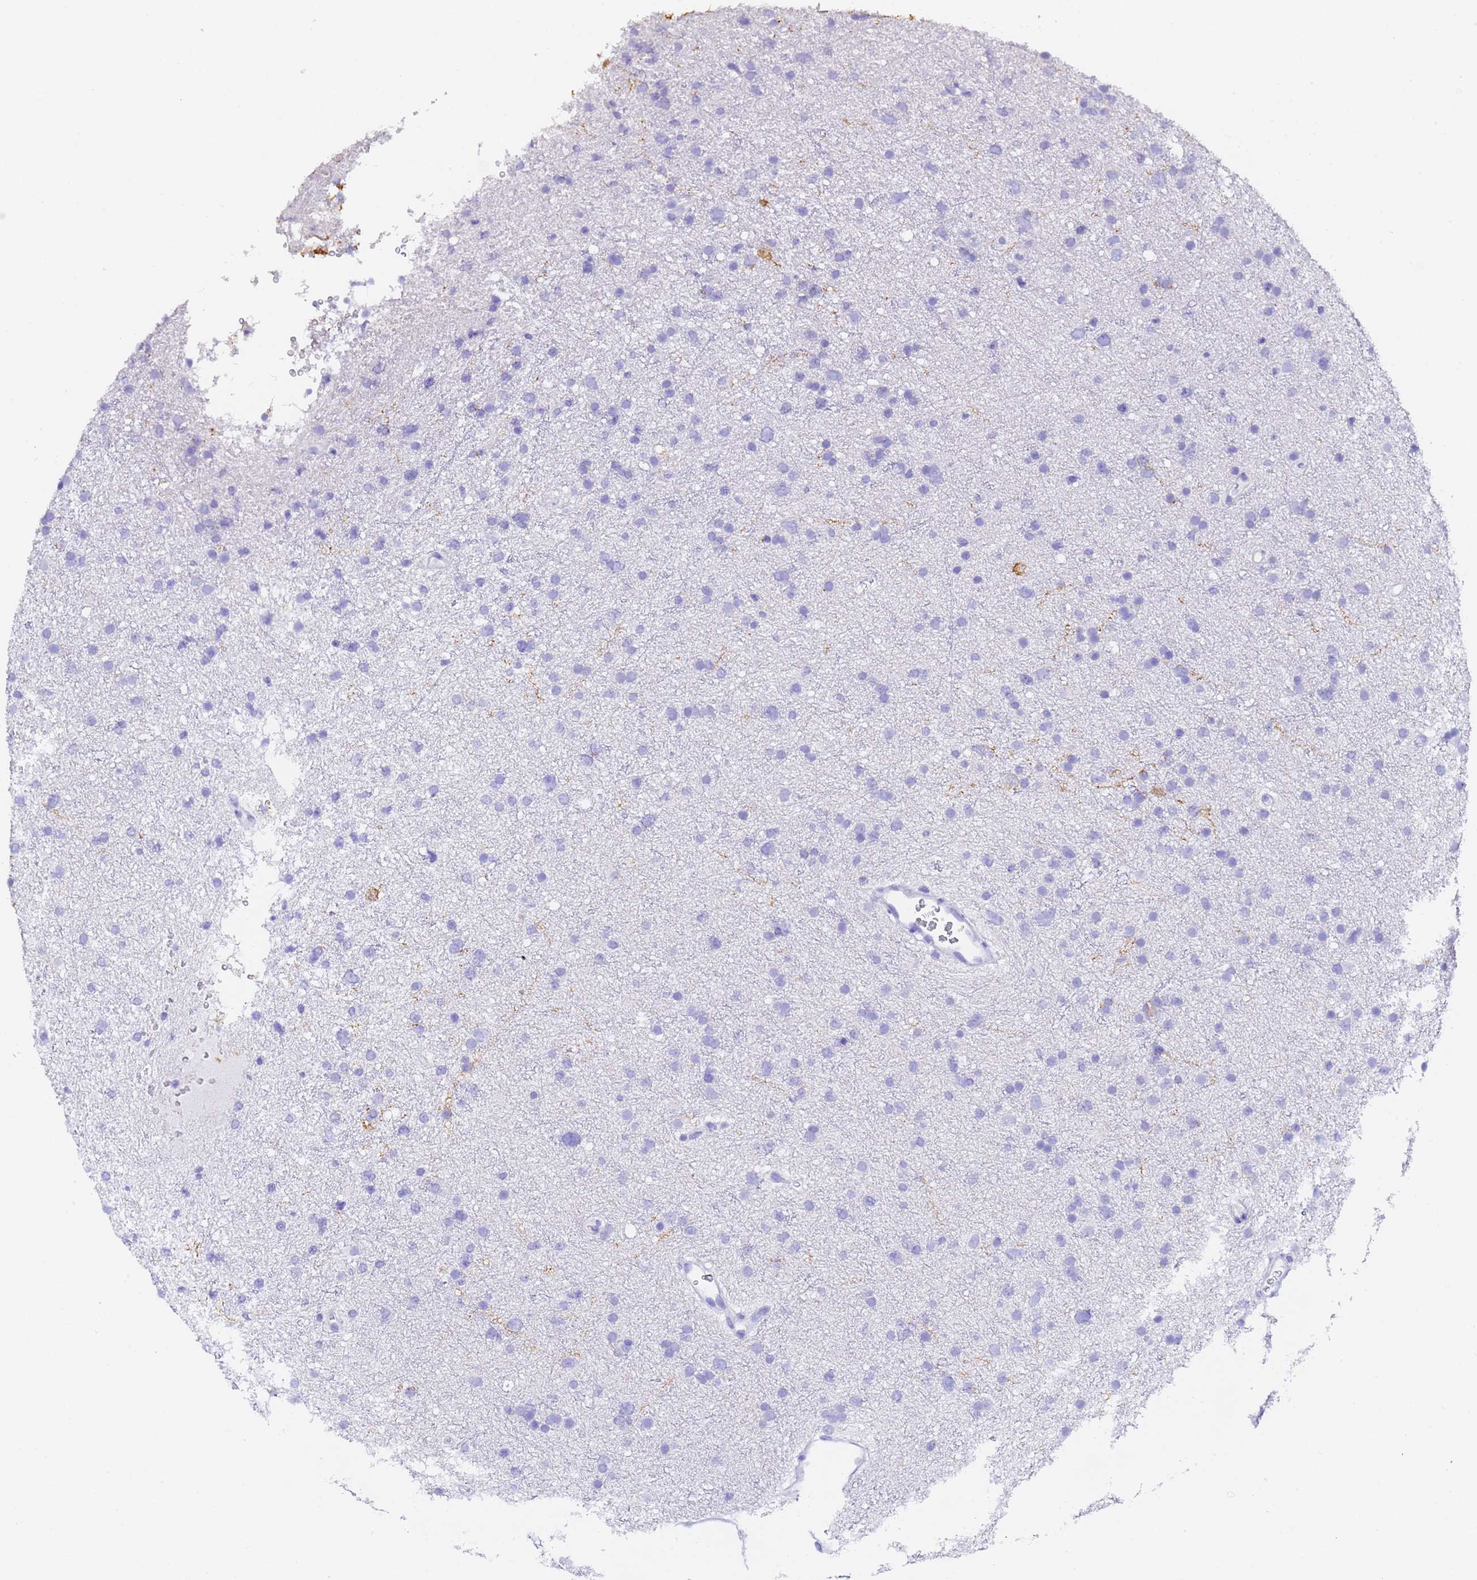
{"staining": {"intensity": "negative", "quantity": "none", "location": "none"}, "tissue": "glioma", "cell_type": "Tumor cells", "image_type": "cancer", "snomed": [{"axis": "morphology", "description": "Glioma, malignant, Low grade"}, {"axis": "topography", "description": "Cerebral cortex"}], "caption": "A histopathology image of malignant glioma (low-grade) stained for a protein demonstrates no brown staining in tumor cells.", "gene": "GABRA1", "patient": {"sex": "female", "age": 39}}